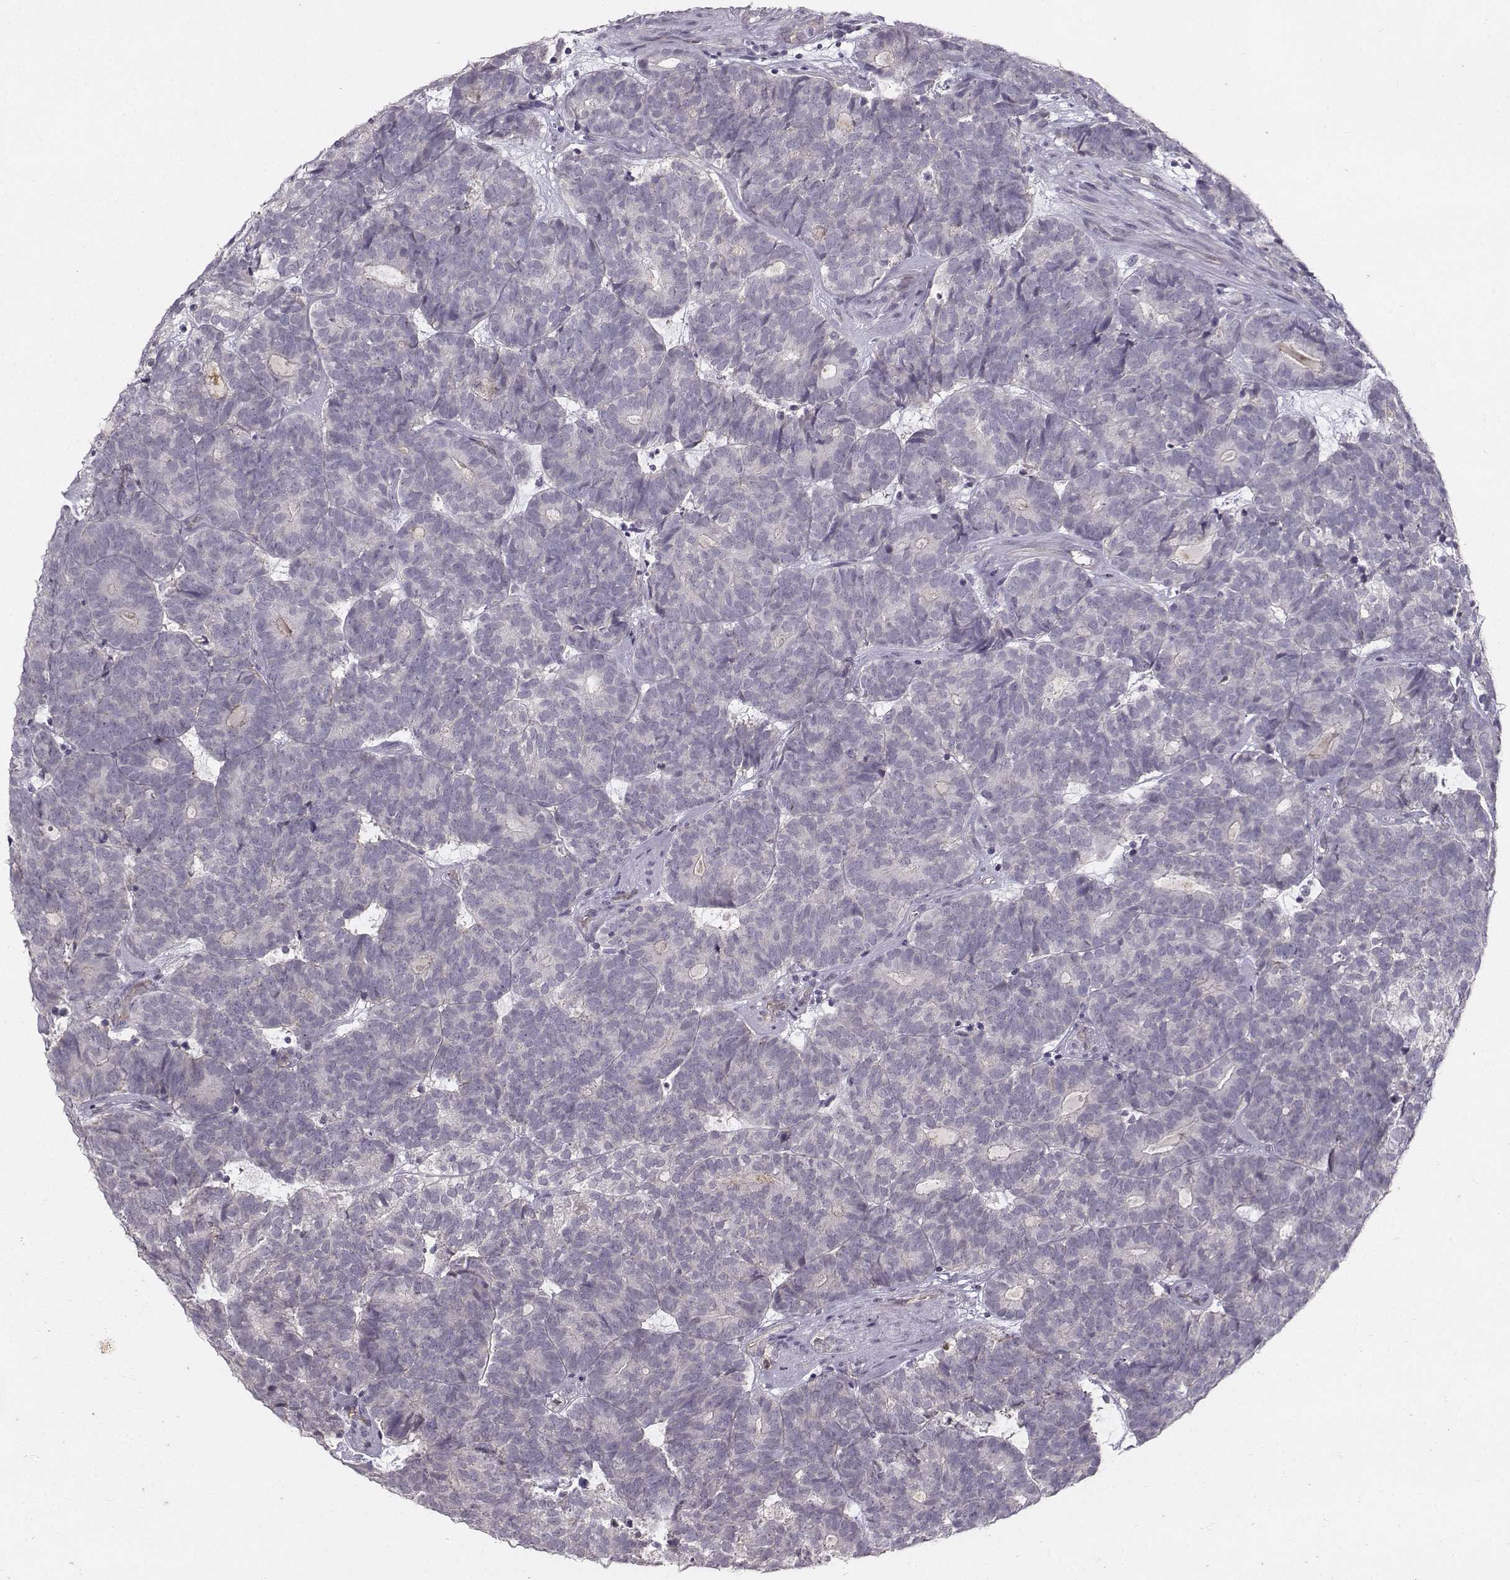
{"staining": {"intensity": "negative", "quantity": "none", "location": "none"}, "tissue": "head and neck cancer", "cell_type": "Tumor cells", "image_type": "cancer", "snomed": [{"axis": "morphology", "description": "Adenocarcinoma, NOS"}, {"axis": "topography", "description": "Head-Neck"}], "caption": "This is an immunohistochemistry (IHC) micrograph of human adenocarcinoma (head and neck). There is no staining in tumor cells.", "gene": "OPRD1", "patient": {"sex": "female", "age": 81}}